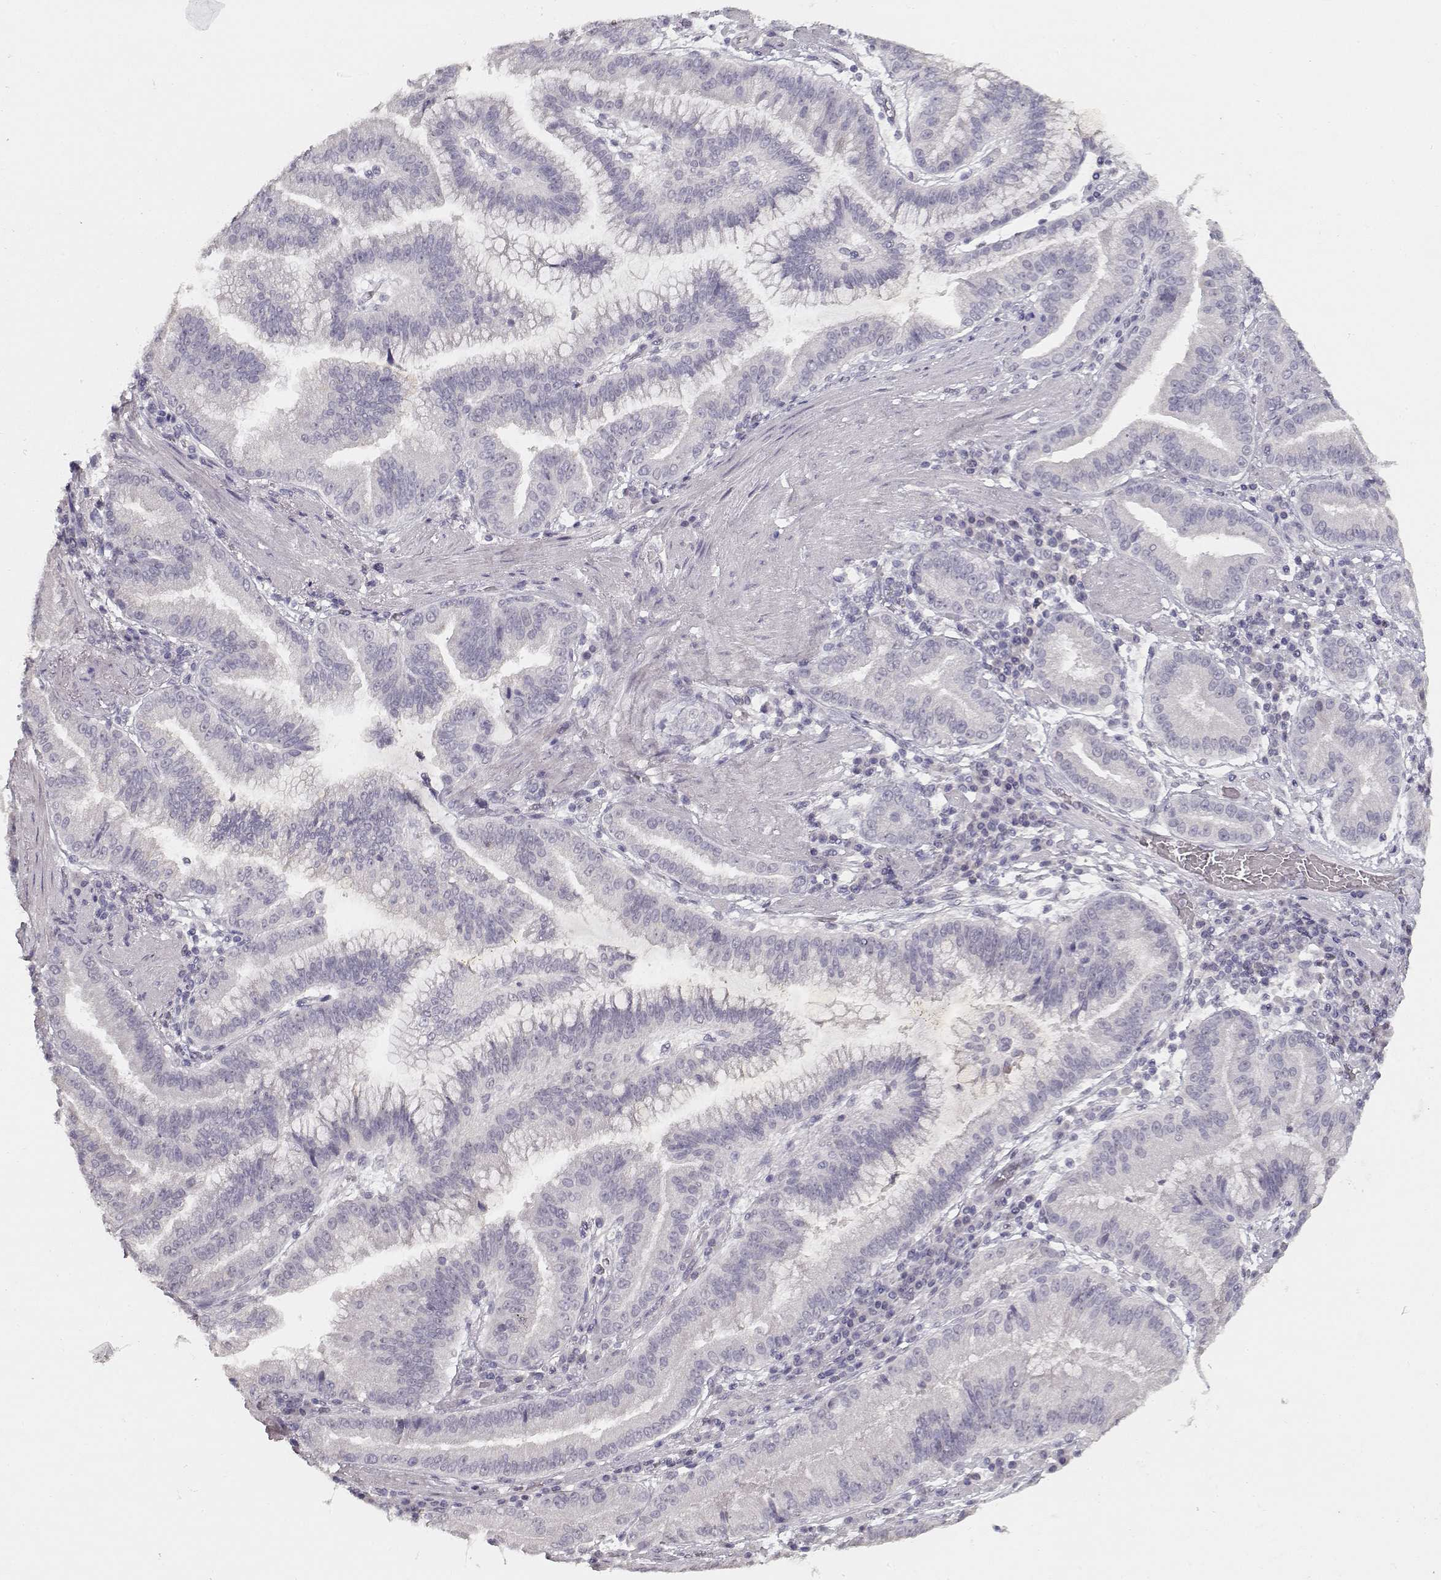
{"staining": {"intensity": "negative", "quantity": "none", "location": "none"}, "tissue": "stomach cancer", "cell_type": "Tumor cells", "image_type": "cancer", "snomed": [{"axis": "morphology", "description": "Adenocarcinoma, NOS"}, {"axis": "topography", "description": "Stomach"}], "caption": "Immunohistochemistry histopathology image of neoplastic tissue: adenocarcinoma (stomach) stained with DAB (3,3'-diaminobenzidine) exhibits no significant protein expression in tumor cells.", "gene": "TPH2", "patient": {"sex": "male", "age": 83}}